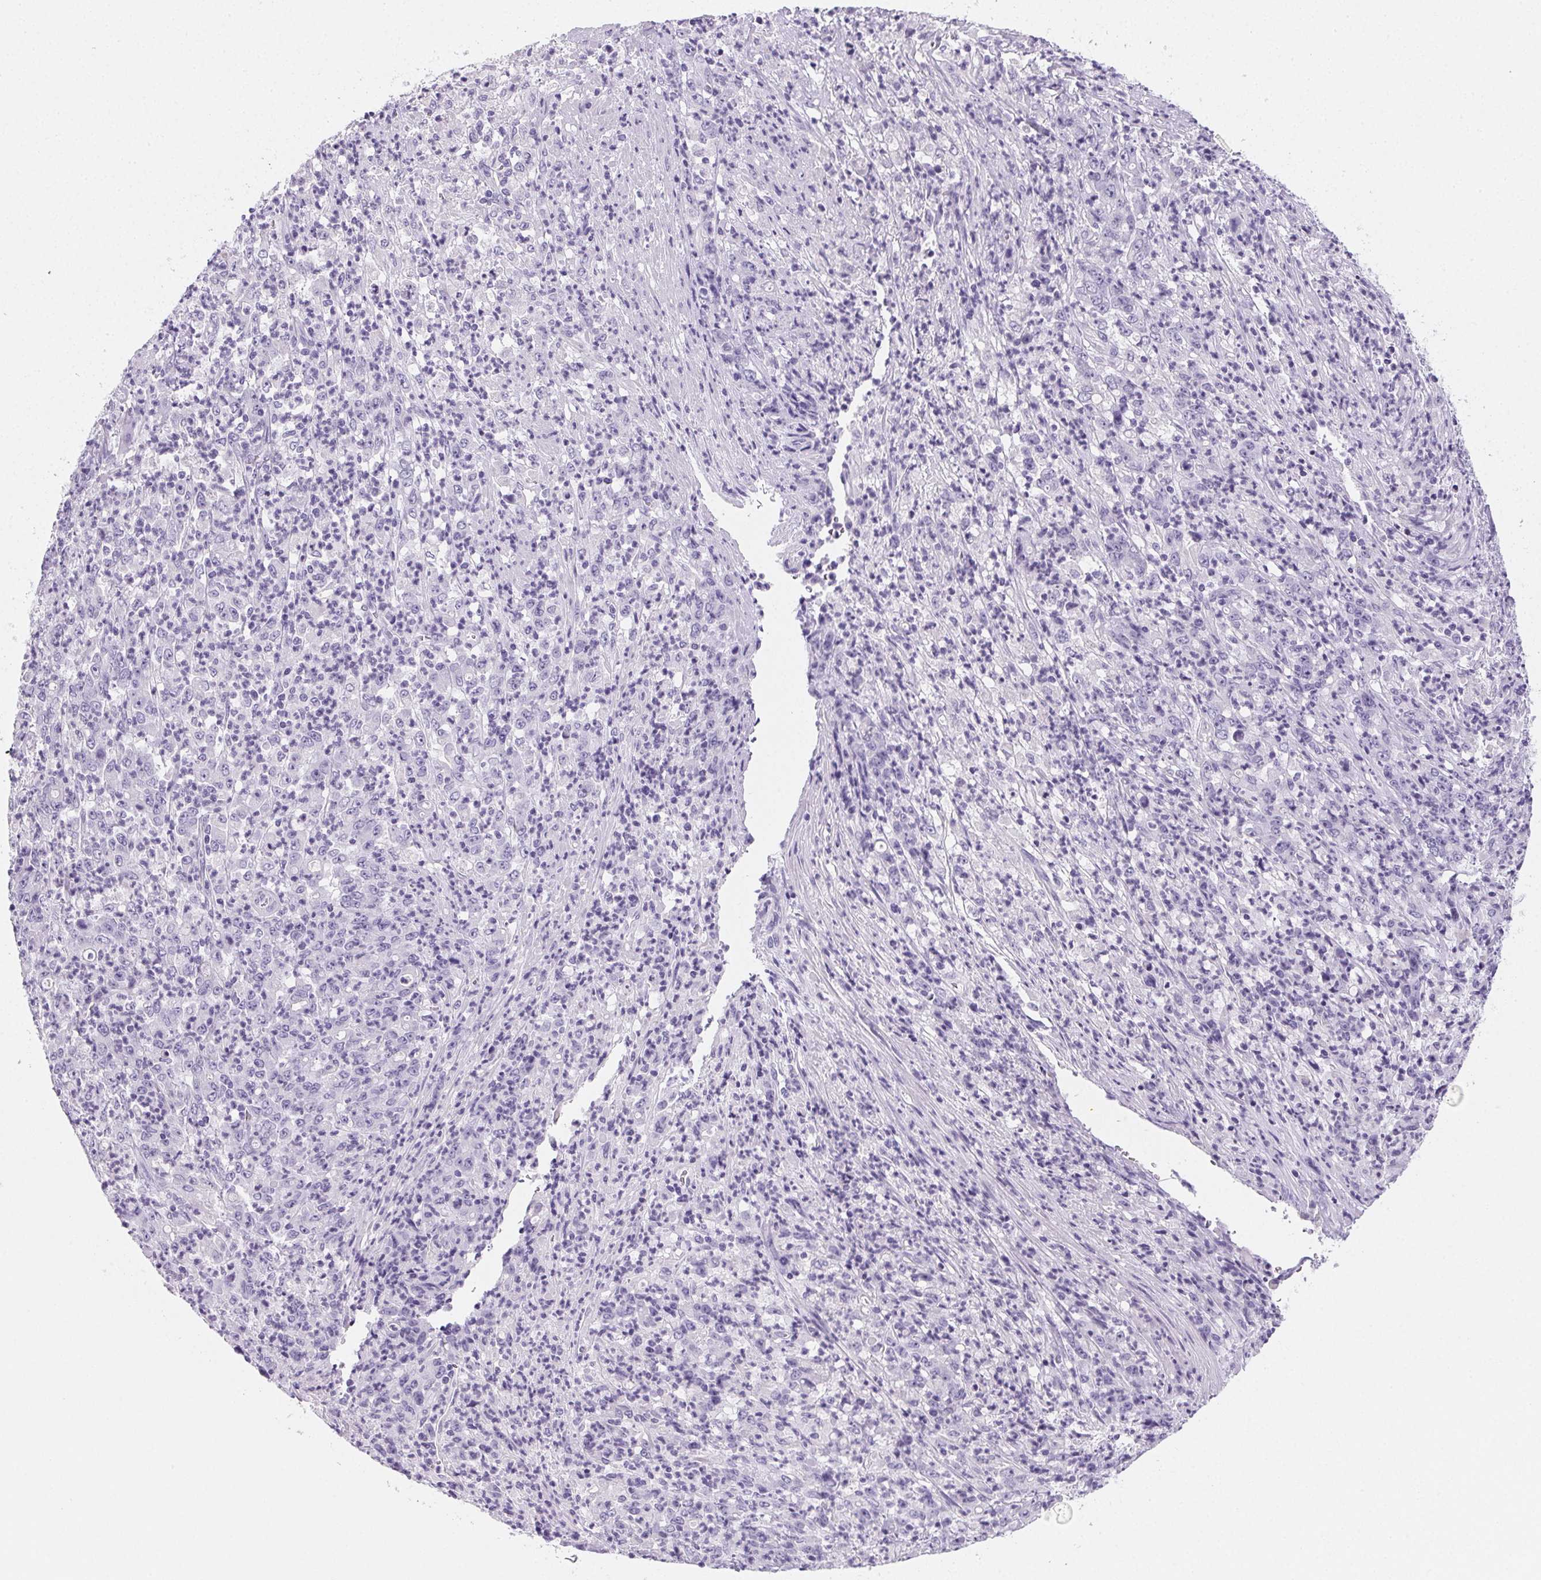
{"staining": {"intensity": "negative", "quantity": "none", "location": "none"}, "tissue": "stomach cancer", "cell_type": "Tumor cells", "image_type": "cancer", "snomed": [{"axis": "morphology", "description": "Adenocarcinoma, NOS"}, {"axis": "topography", "description": "Stomach, lower"}], "caption": "High magnification brightfield microscopy of stomach cancer stained with DAB (brown) and counterstained with hematoxylin (blue): tumor cells show no significant positivity.", "gene": "PRSS3", "patient": {"sex": "female", "age": 71}}